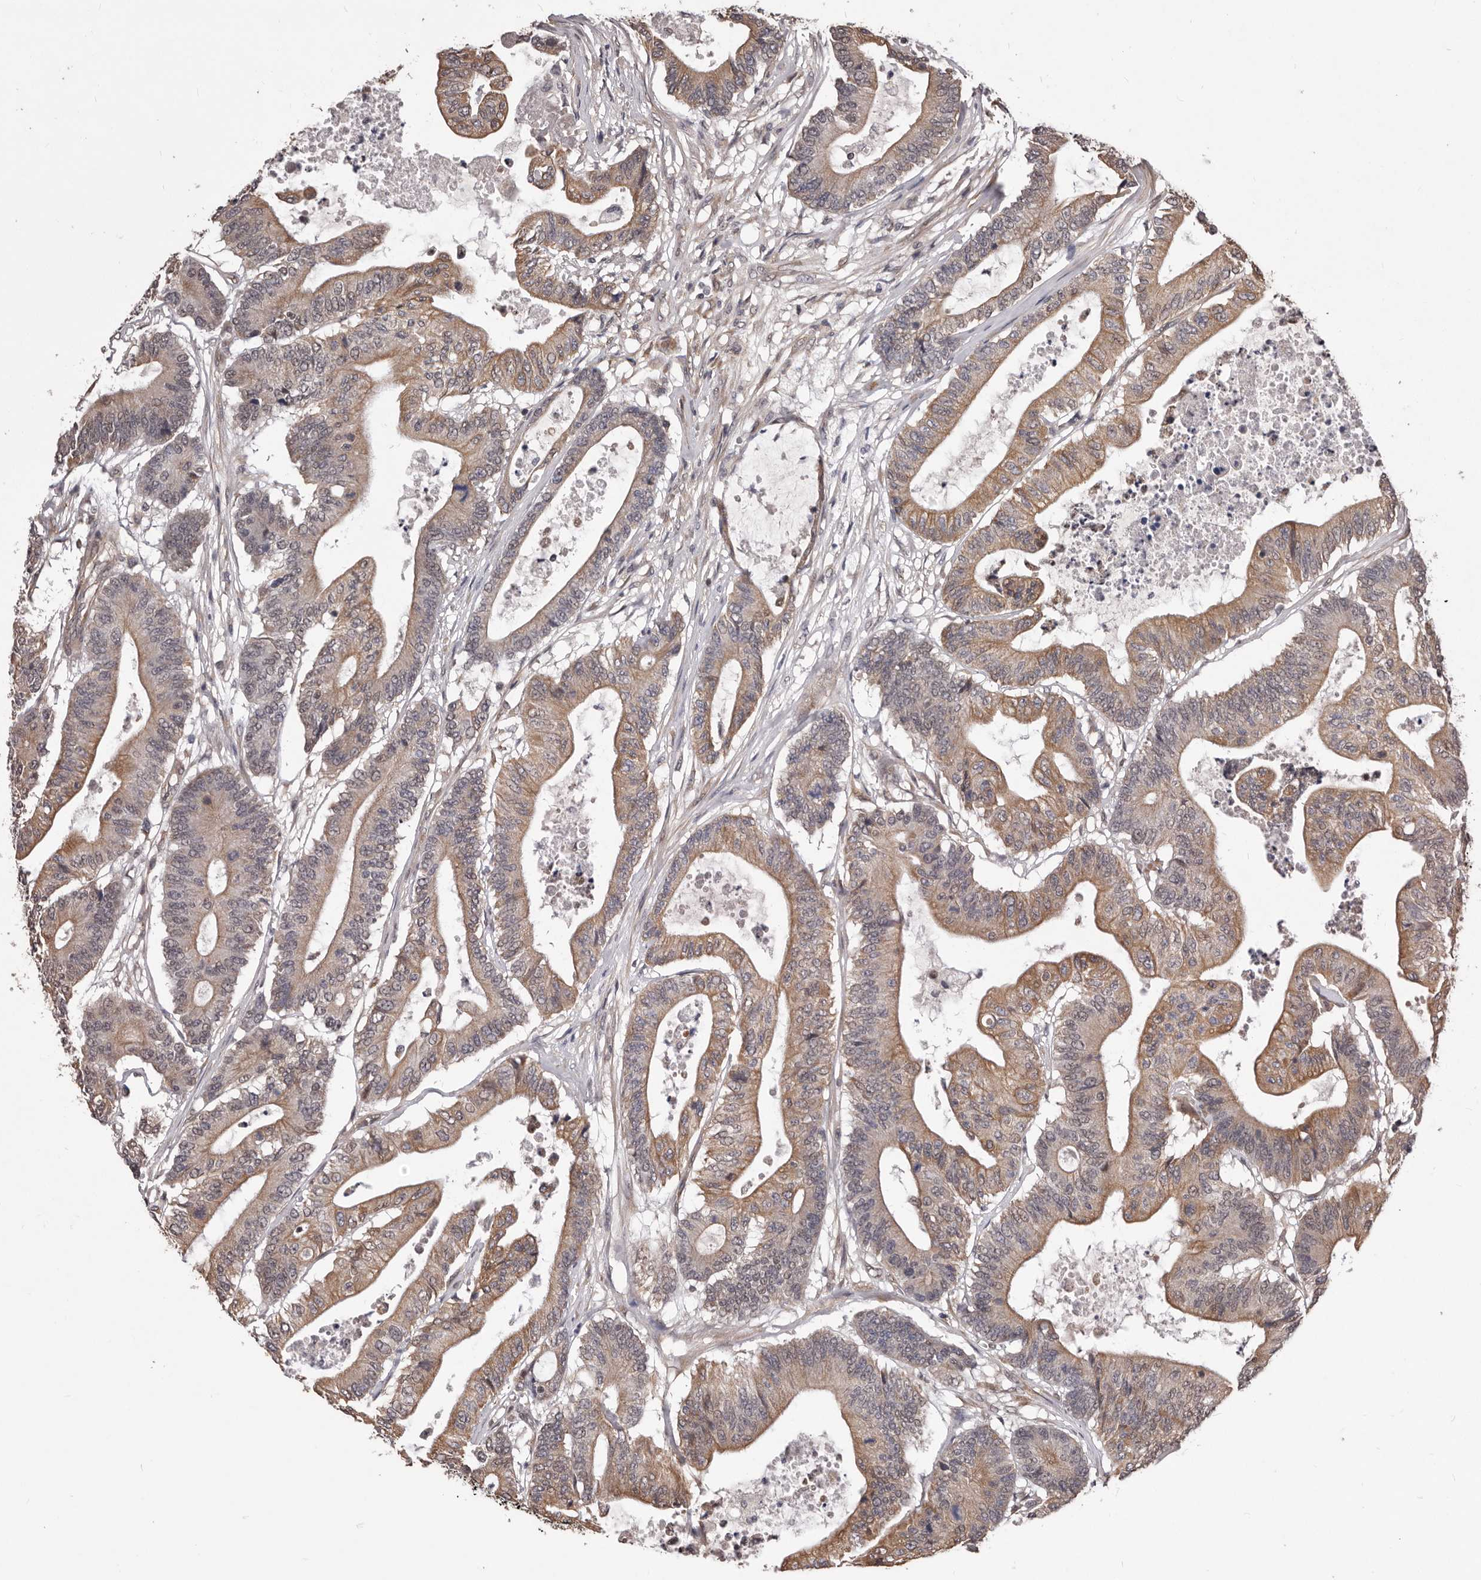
{"staining": {"intensity": "moderate", "quantity": ">75%", "location": "cytoplasmic/membranous"}, "tissue": "colorectal cancer", "cell_type": "Tumor cells", "image_type": "cancer", "snomed": [{"axis": "morphology", "description": "Adenocarcinoma, NOS"}, {"axis": "topography", "description": "Colon"}], "caption": "This is an image of IHC staining of adenocarcinoma (colorectal), which shows moderate expression in the cytoplasmic/membranous of tumor cells.", "gene": "CELF3", "patient": {"sex": "female", "age": 84}}